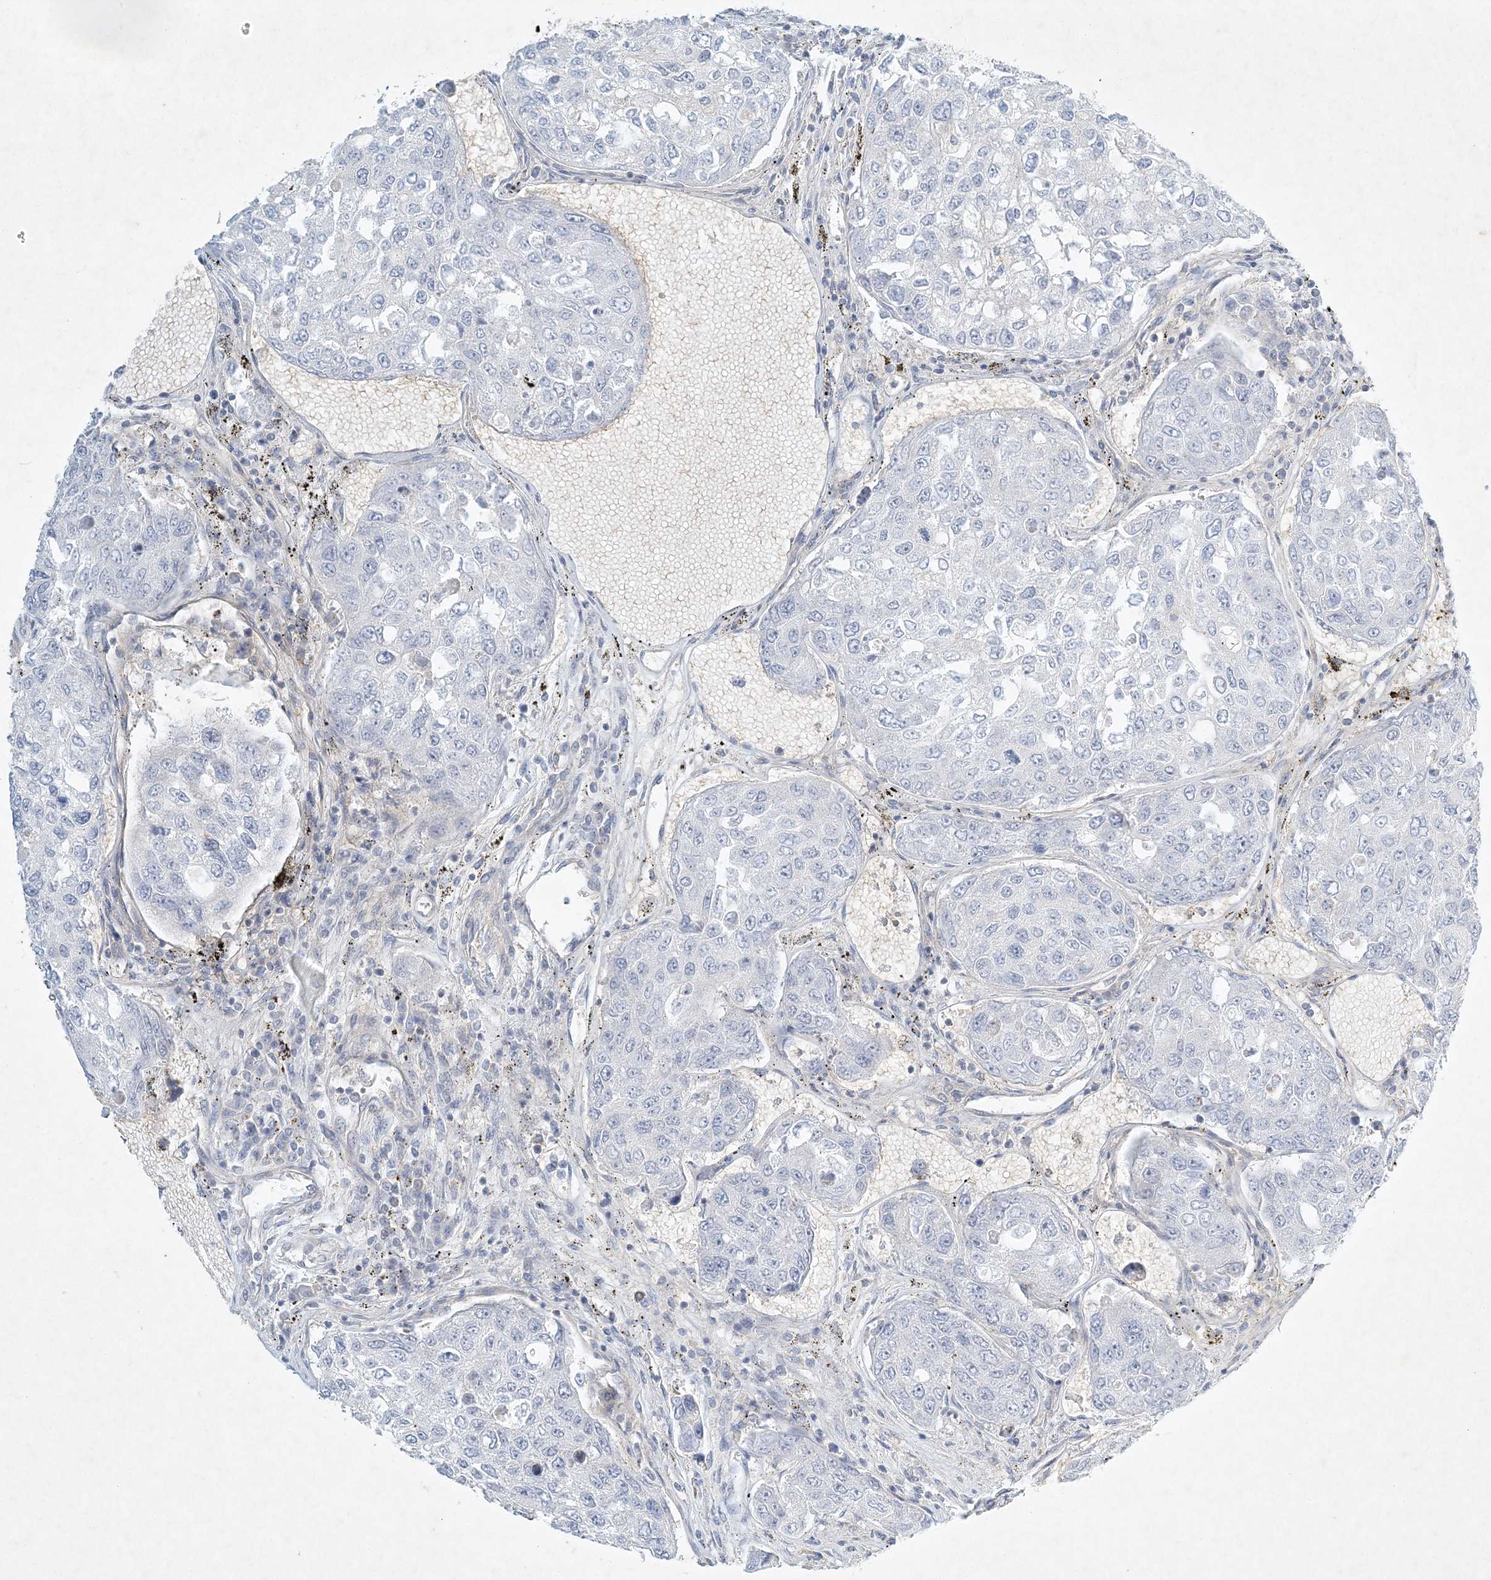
{"staining": {"intensity": "negative", "quantity": "none", "location": "none"}, "tissue": "urothelial cancer", "cell_type": "Tumor cells", "image_type": "cancer", "snomed": [{"axis": "morphology", "description": "Urothelial carcinoma, High grade"}, {"axis": "topography", "description": "Lymph node"}, {"axis": "topography", "description": "Urinary bladder"}], "caption": "Immunohistochemical staining of human high-grade urothelial carcinoma displays no significant positivity in tumor cells. (DAB (3,3'-diaminobenzidine) immunohistochemistry (IHC), high magnification).", "gene": "STK11IP", "patient": {"sex": "male", "age": 51}}